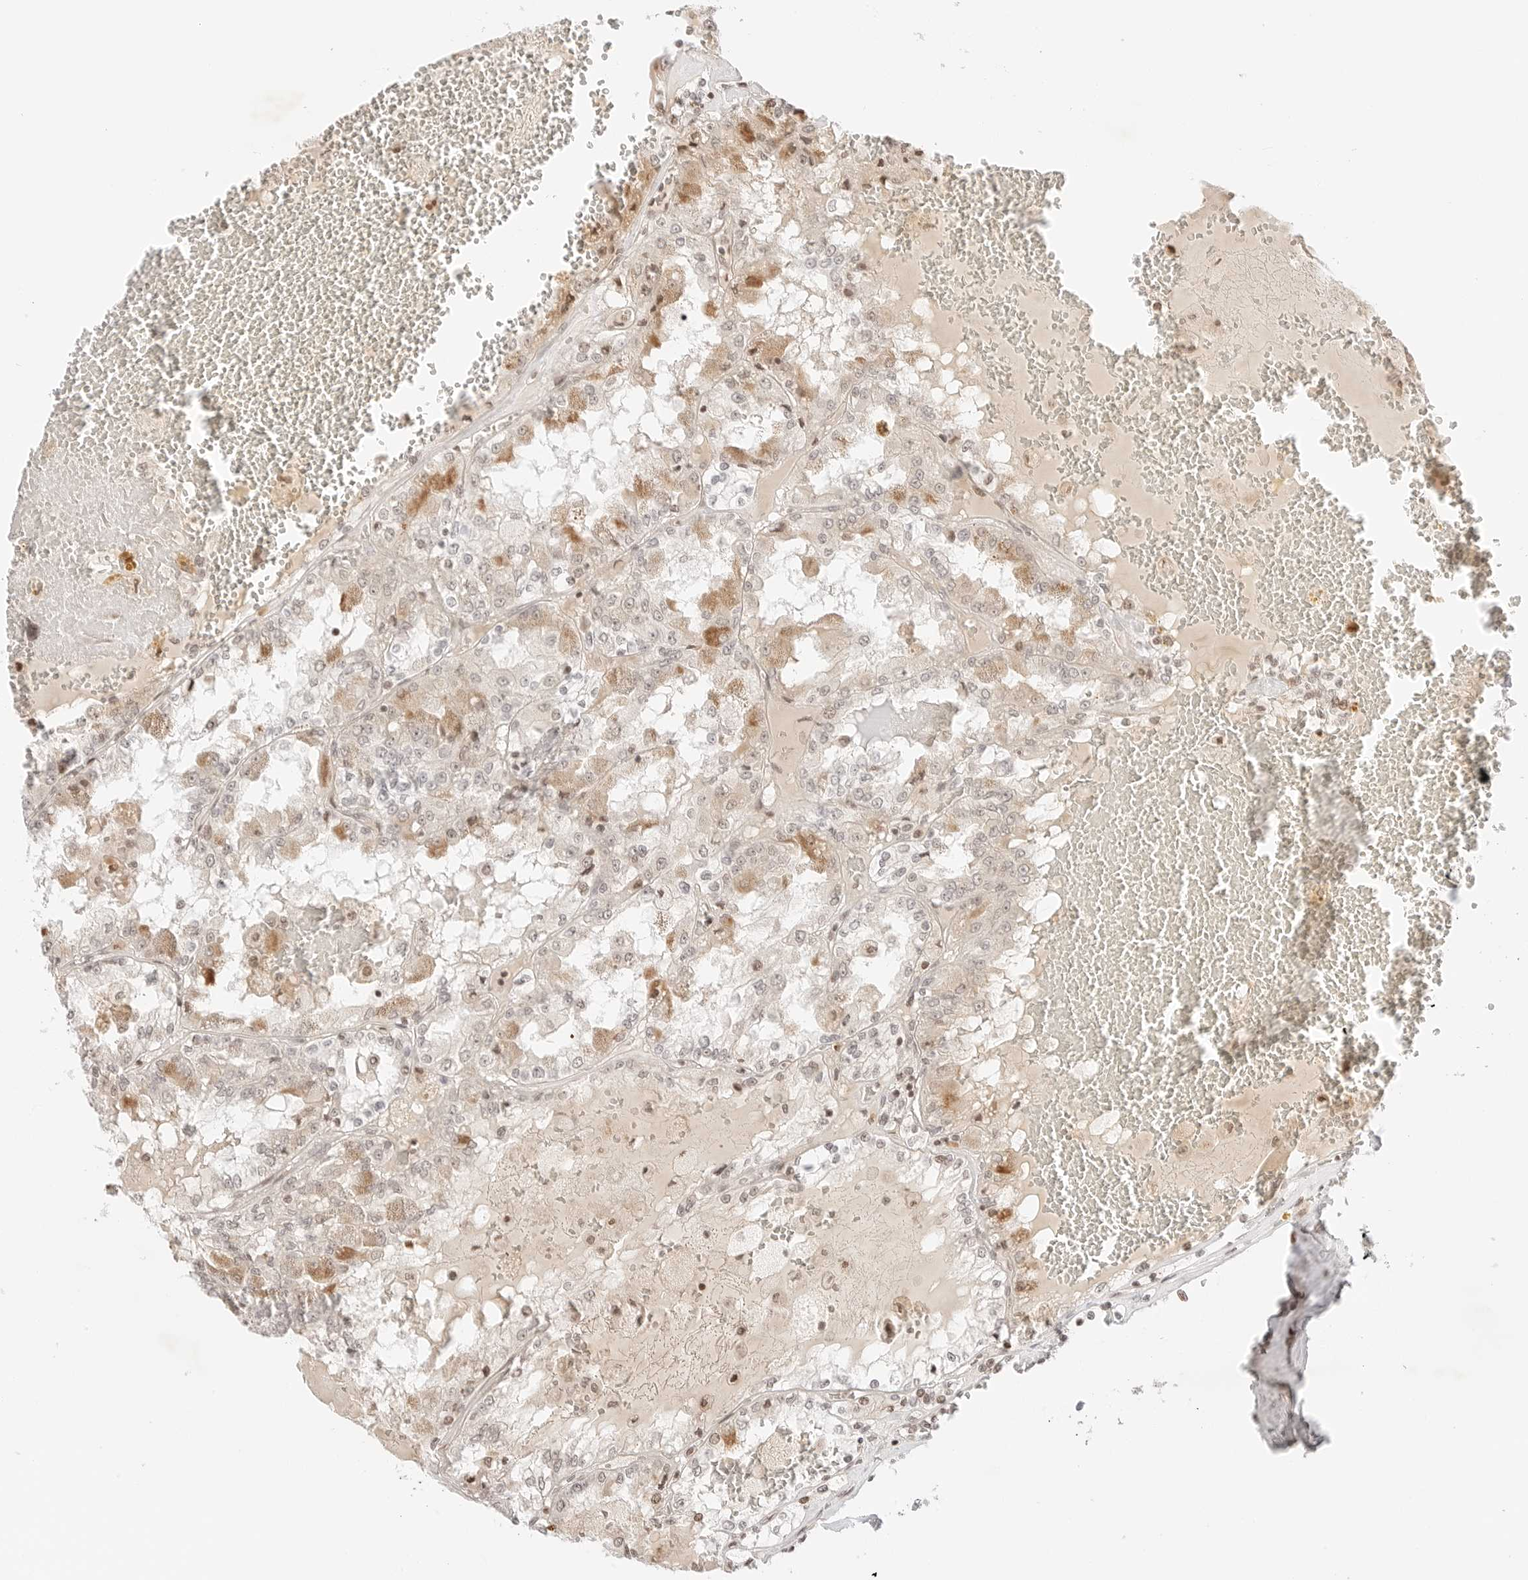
{"staining": {"intensity": "moderate", "quantity": "25%-75%", "location": "cytoplasmic/membranous,nuclear"}, "tissue": "renal cancer", "cell_type": "Tumor cells", "image_type": "cancer", "snomed": [{"axis": "morphology", "description": "Adenocarcinoma, NOS"}, {"axis": "topography", "description": "Kidney"}], "caption": "DAB immunohistochemical staining of renal cancer (adenocarcinoma) reveals moderate cytoplasmic/membranous and nuclear protein expression in about 25%-75% of tumor cells. The staining is performed using DAB (3,3'-diaminobenzidine) brown chromogen to label protein expression. The nuclei are counter-stained blue using hematoxylin.", "gene": "RPS6KL1", "patient": {"sex": "female", "age": 56}}